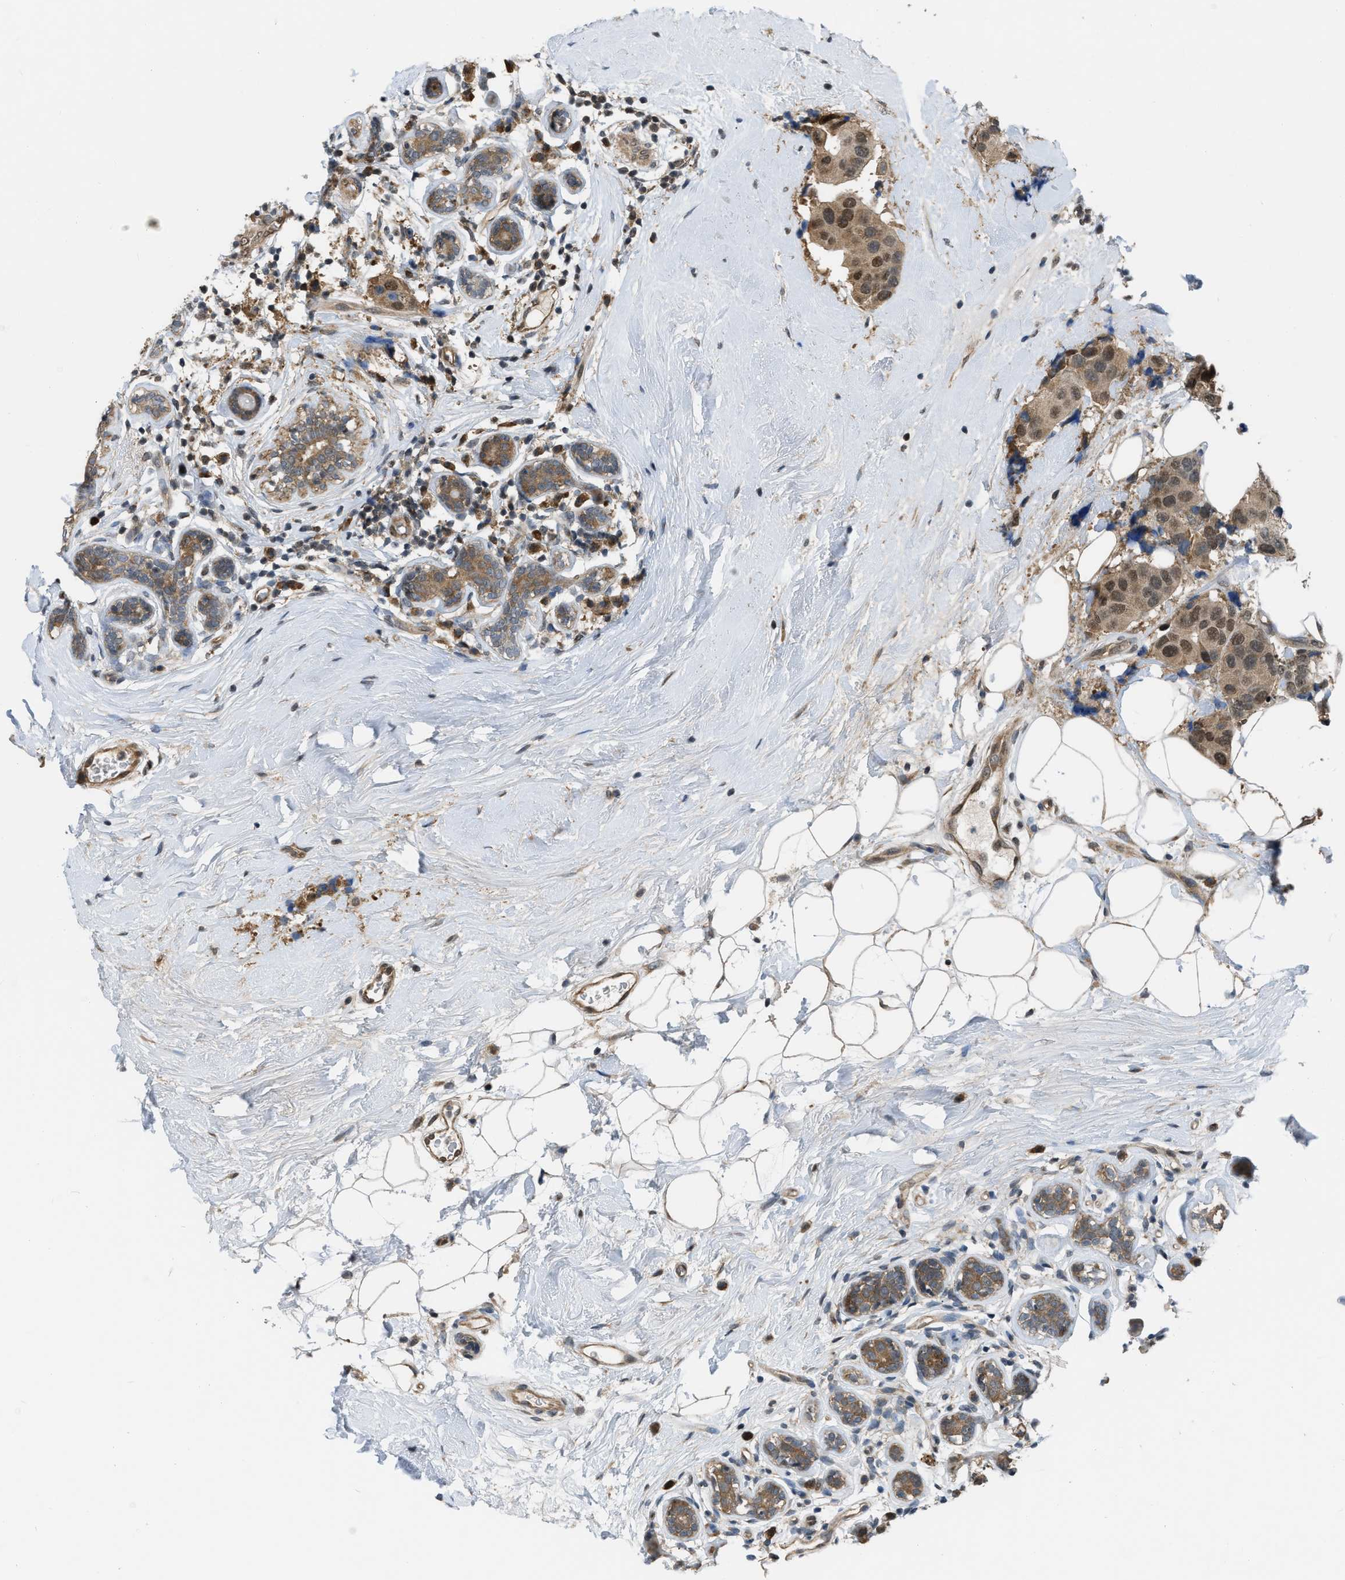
{"staining": {"intensity": "moderate", "quantity": ">75%", "location": "cytoplasmic/membranous,nuclear"}, "tissue": "breast cancer", "cell_type": "Tumor cells", "image_type": "cancer", "snomed": [{"axis": "morphology", "description": "Normal tissue, NOS"}, {"axis": "morphology", "description": "Duct carcinoma"}, {"axis": "topography", "description": "Breast"}], "caption": "The micrograph exhibits a brown stain indicating the presence of a protein in the cytoplasmic/membranous and nuclear of tumor cells in invasive ductal carcinoma (breast). Using DAB (brown) and hematoxylin (blue) stains, captured at high magnification using brightfield microscopy.", "gene": "BCL7C", "patient": {"sex": "female", "age": 39}}